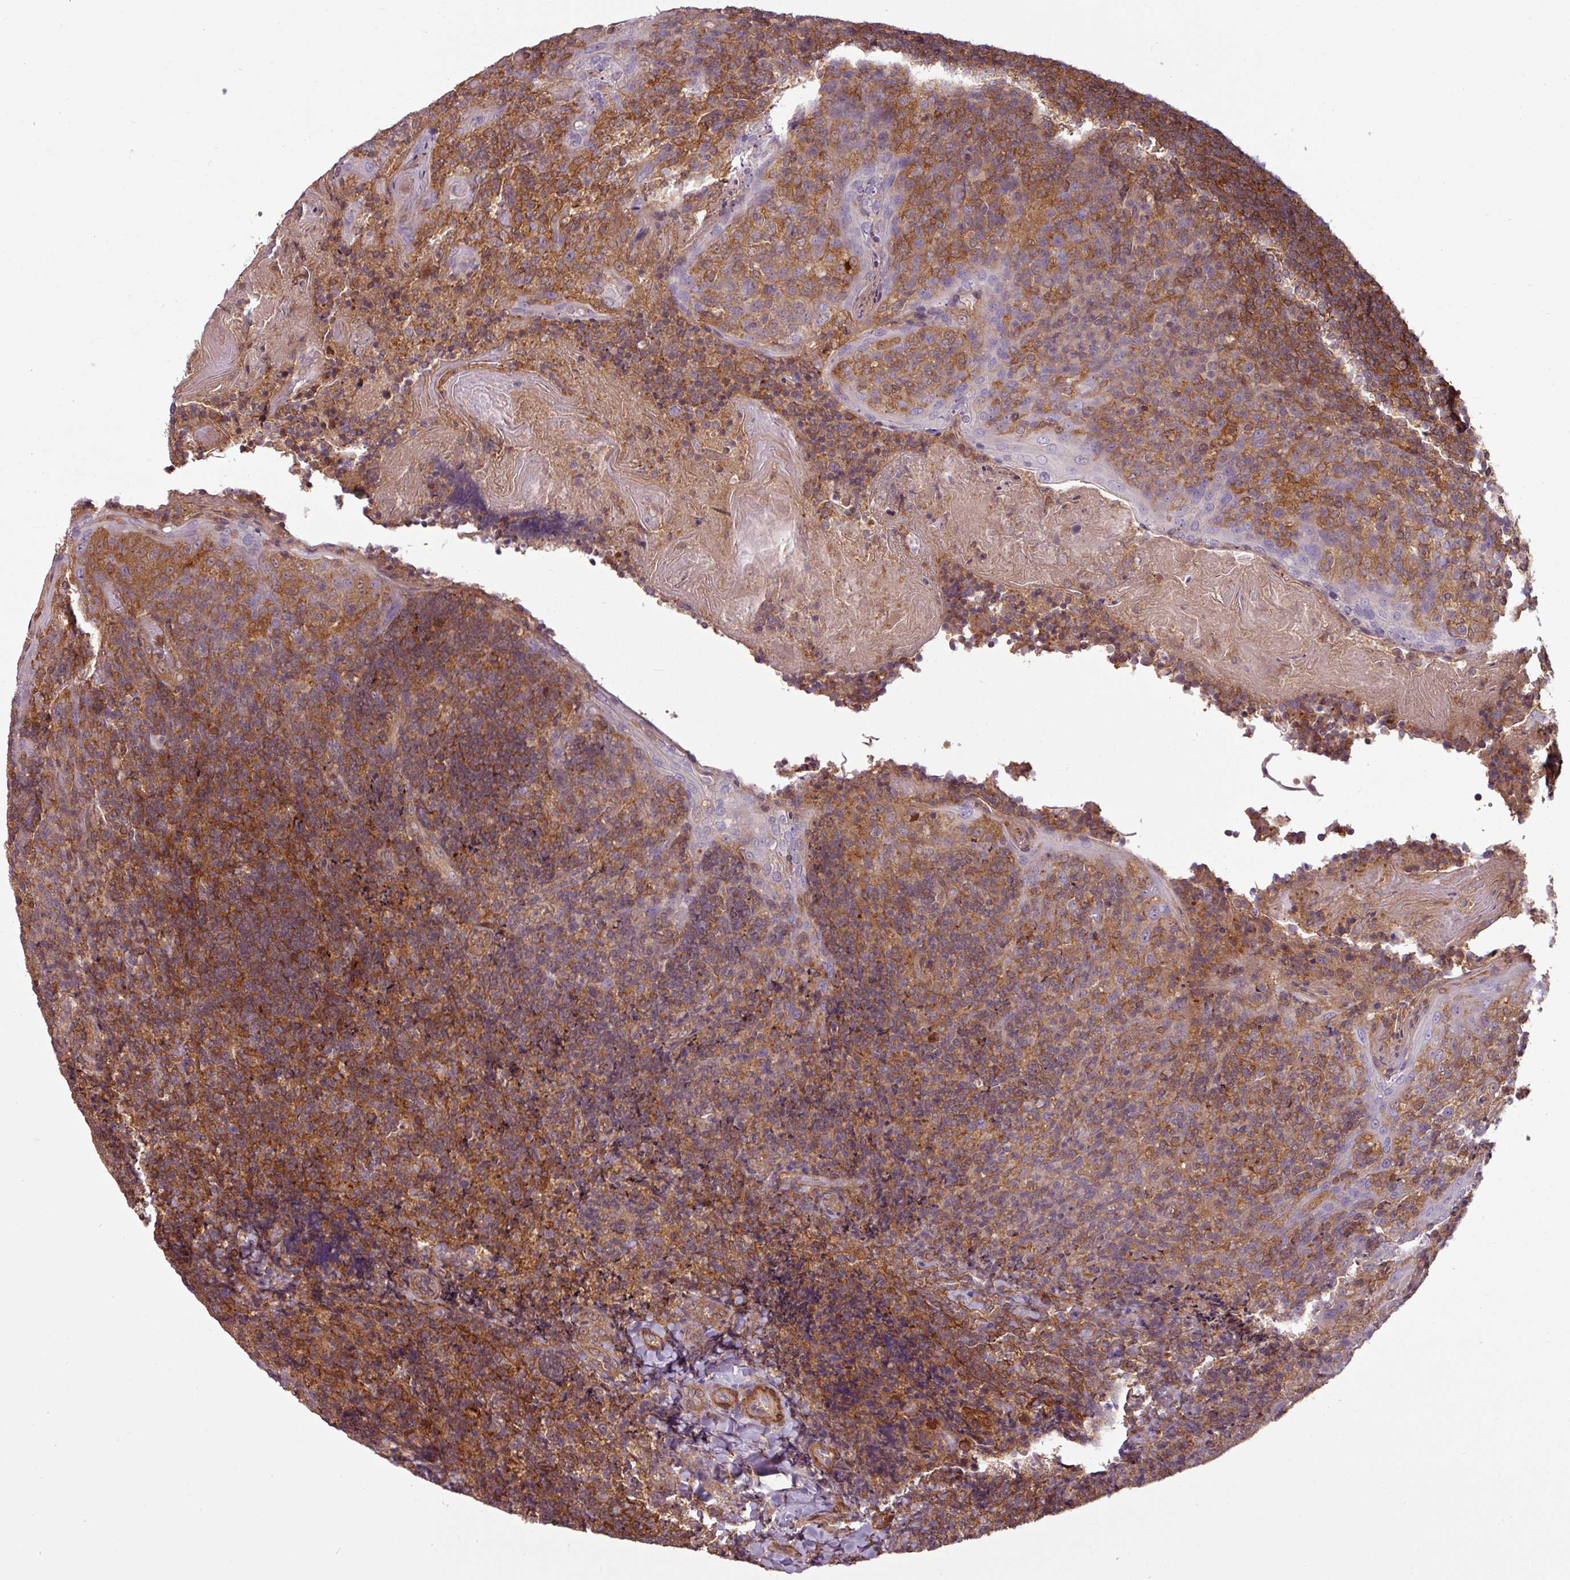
{"staining": {"intensity": "moderate", "quantity": ">75%", "location": "cytoplasmic/membranous"}, "tissue": "tonsil", "cell_type": "Germinal center cells", "image_type": "normal", "snomed": [{"axis": "morphology", "description": "Normal tissue, NOS"}, {"axis": "topography", "description": "Tonsil"}], "caption": "Unremarkable tonsil demonstrates moderate cytoplasmic/membranous positivity in approximately >75% of germinal center cells, visualized by immunohistochemistry. (DAB IHC, brown staining for protein, blue staining for nuclei).", "gene": "SH3BGRL", "patient": {"sex": "female", "age": 10}}